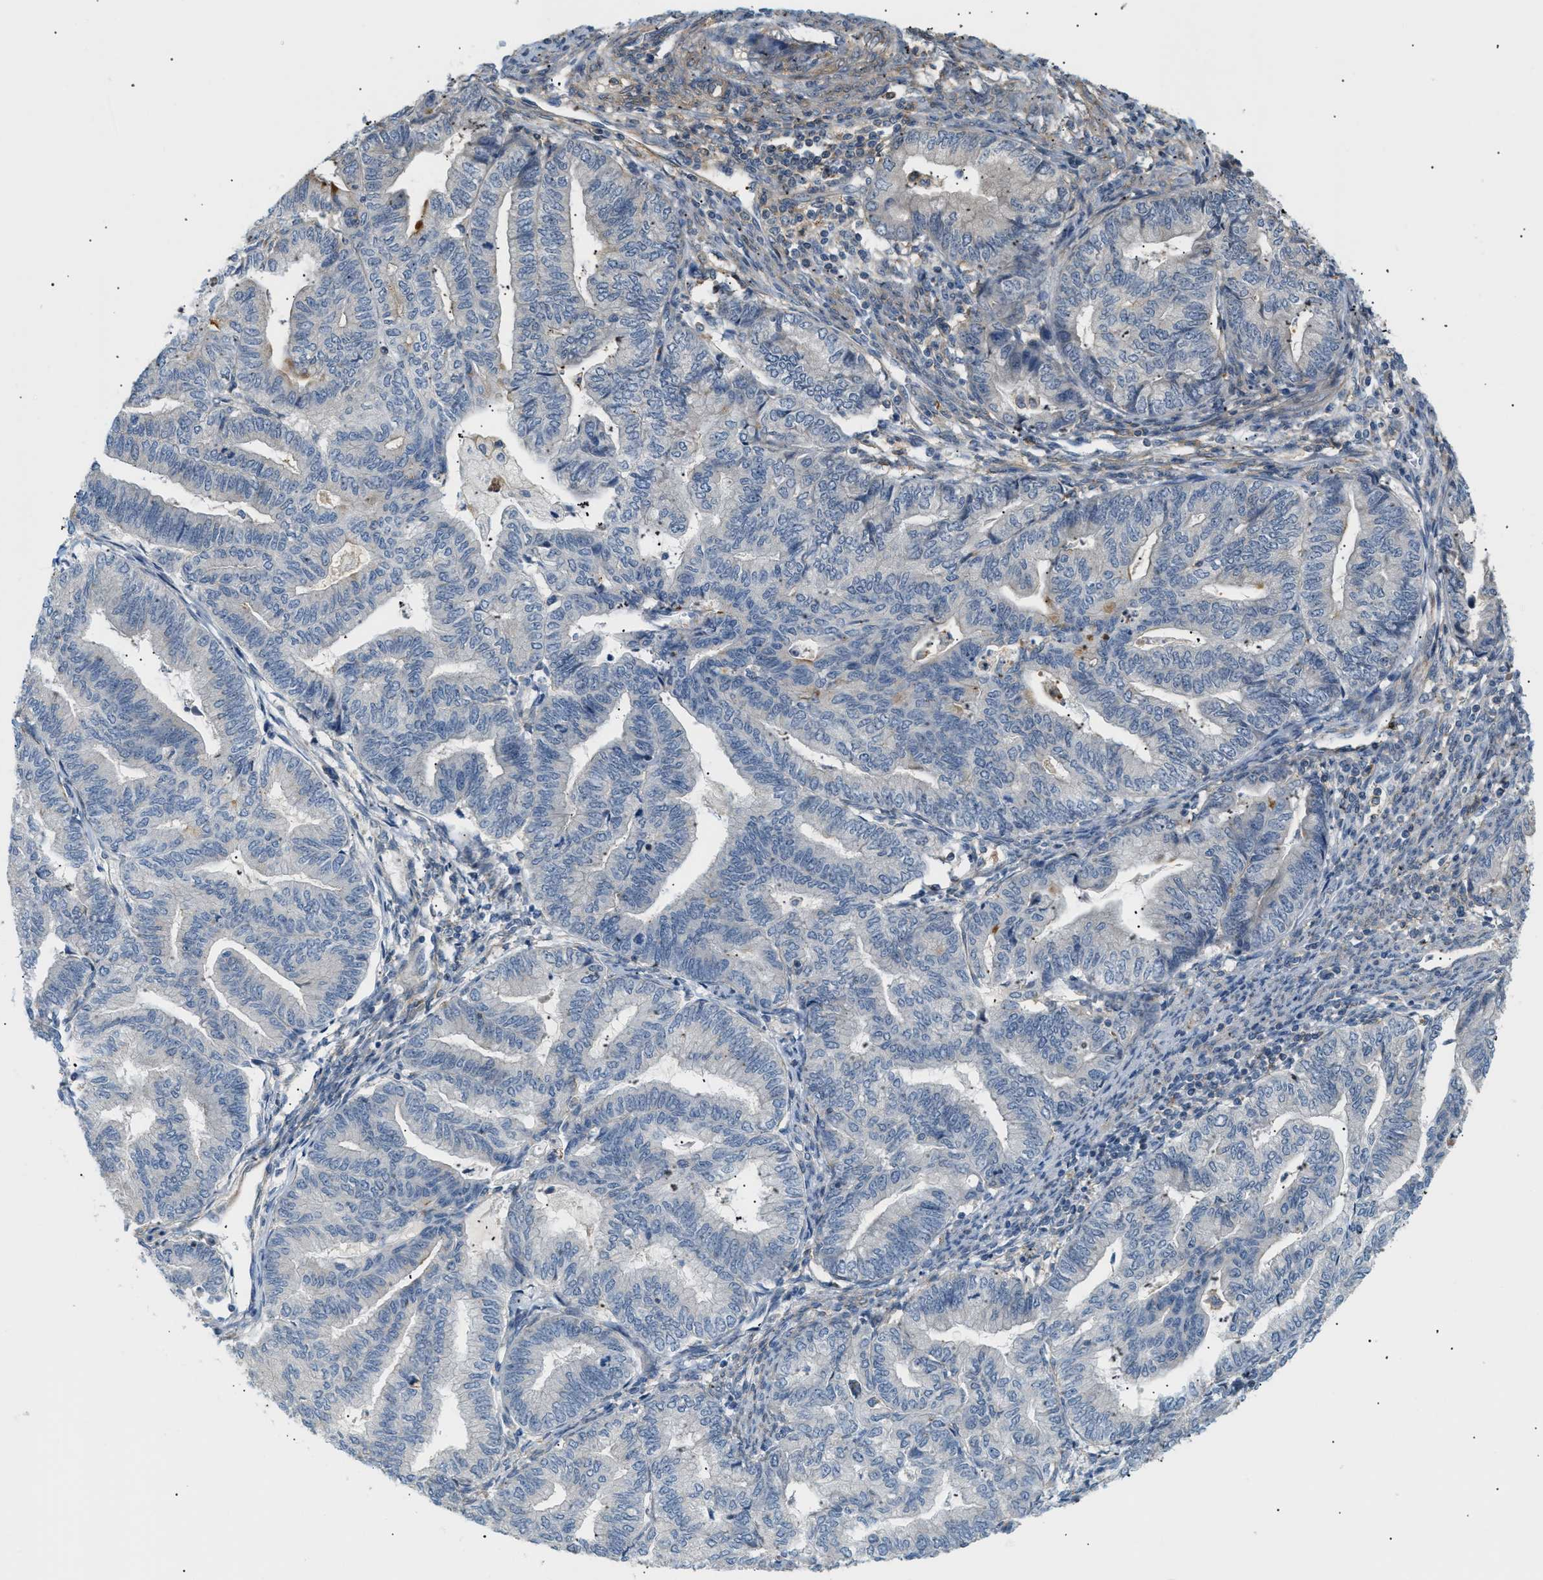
{"staining": {"intensity": "negative", "quantity": "none", "location": "none"}, "tissue": "endometrial cancer", "cell_type": "Tumor cells", "image_type": "cancer", "snomed": [{"axis": "morphology", "description": "Adenocarcinoma, NOS"}, {"axis": "topography", "description": "Endometrium"}], "caption": "Endometrial cancer stained for a protein using IHC displays no positivity tumor cells.", "gene": "CORO2B", "patient": {"sex": "female", "age": 79}}